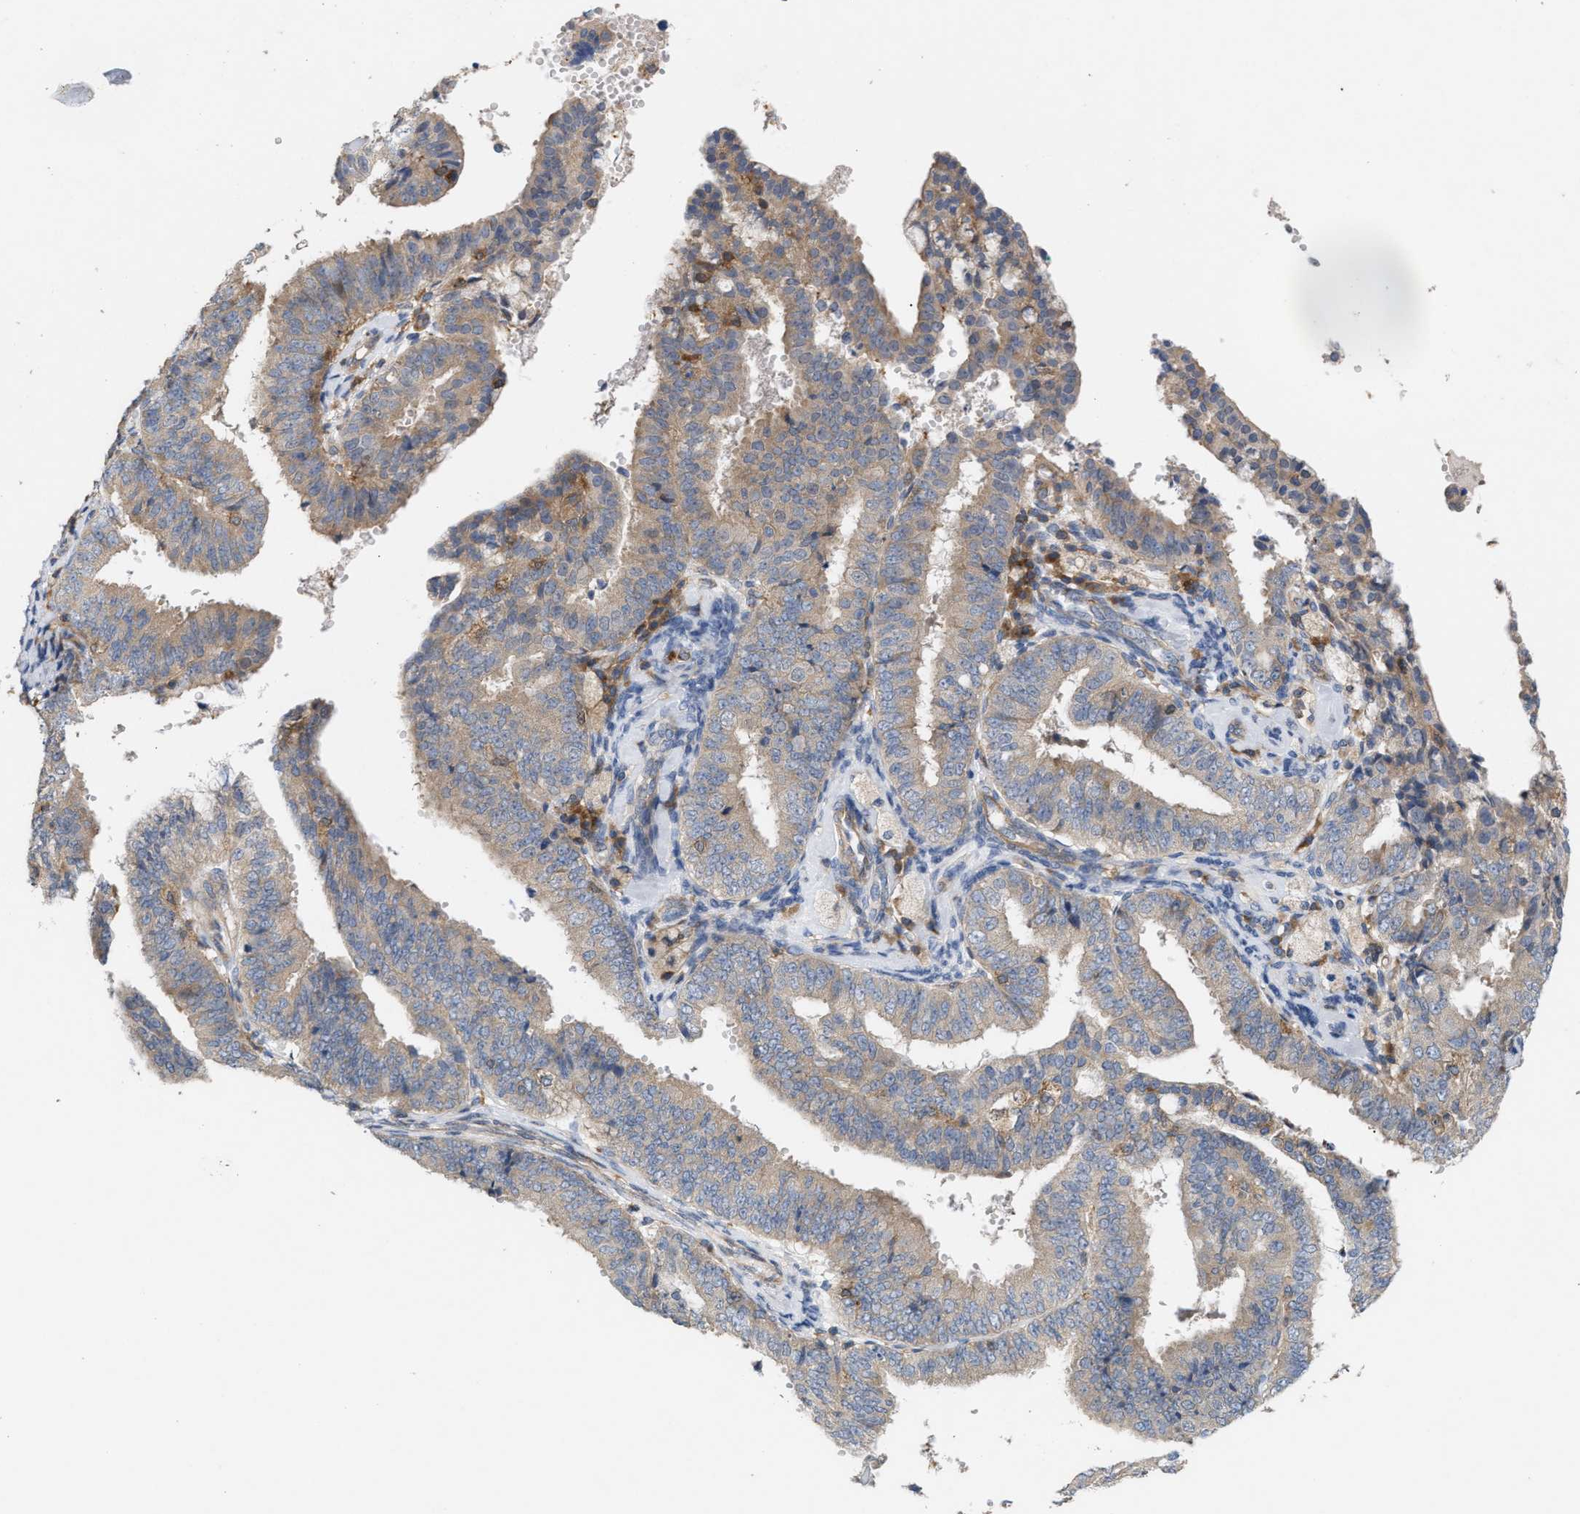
{"staining": {"intensity": "weak", "quantity": ">75%", "location": "cytoplasmic/membranous"}, "tissue": "endometrial cancer", "cell_type": "Tumor cells", "image_type": "cancer", "snomed": [{"axis": "morphology", "description": "Adenocarcinoma, NOS"}, {"axis": "topography", "description": "Endometrium"}], "caption": "This is a histology image of immunohistochemistry (IHC) staining of endometrial adenocarcinoma, which shows weak positivity in the cytoplasmic/membranous of tumor cells.", "gene": "DBNL", "patient": {"sex": "female", "age": 63}}